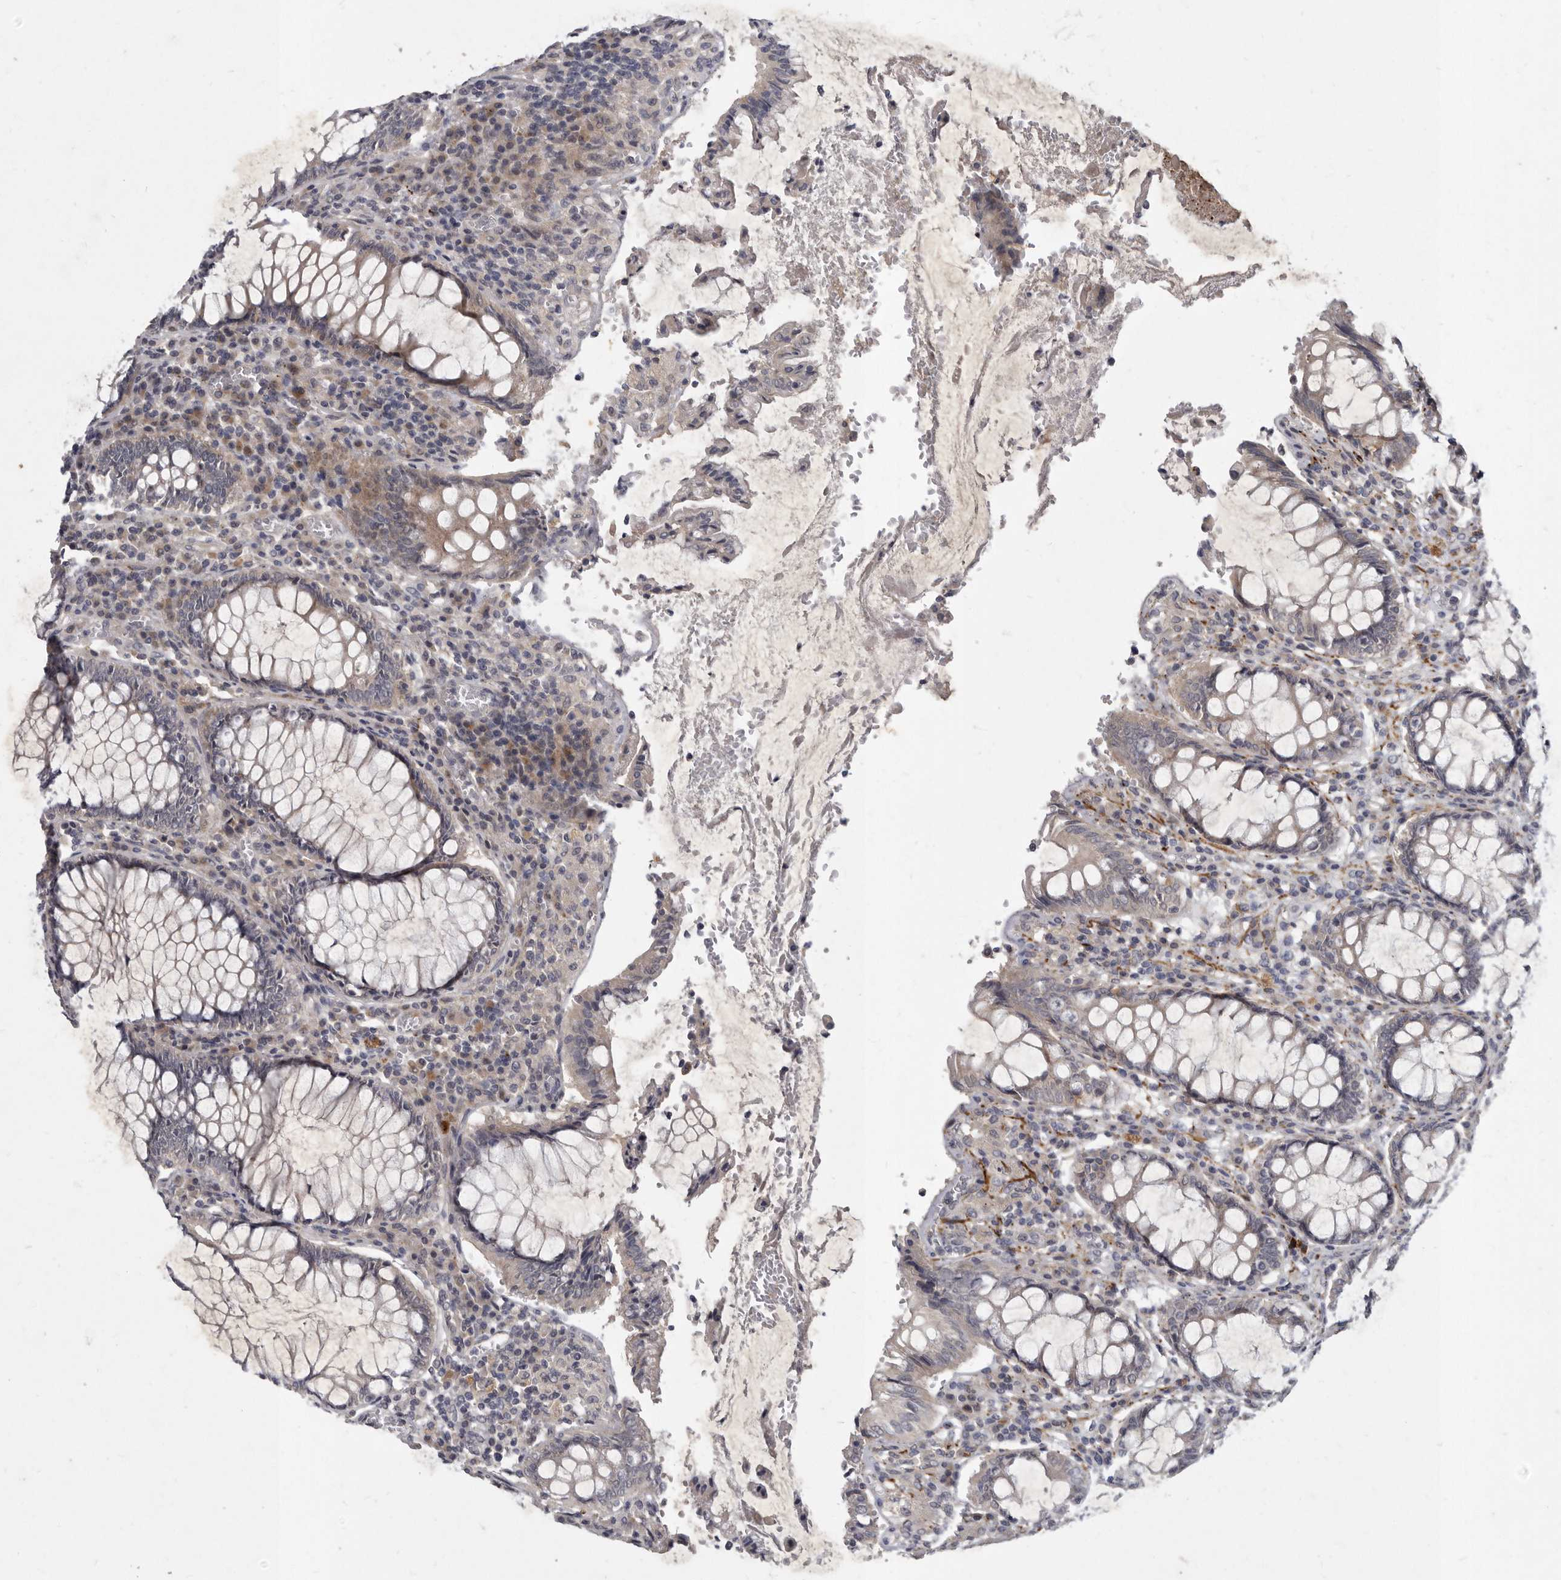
{"staining": {"intensity": "negative", "quantity": "none", "location": "none"}, "tissue": "colorectal cancer", "cell_type": "Tumor cells", "image_type": "cancer", "snomed": [{"axis": "morphology", "description": "Normal tissue, NOS"}, {"axis": "morphology", "description": "Adenocarcinoma, NOS"}, {"axis": "topography", "description": "Rectum"}], "caption": "A histopathology image of colorectal adenocarcinoma stained for a protein shows no brown staining in tumor cells. (Immunohistochemistry, brightfield microscopy, high magnification).", "gene": "SLC22A1", "patient": {"sex": "female", "age": 66}}